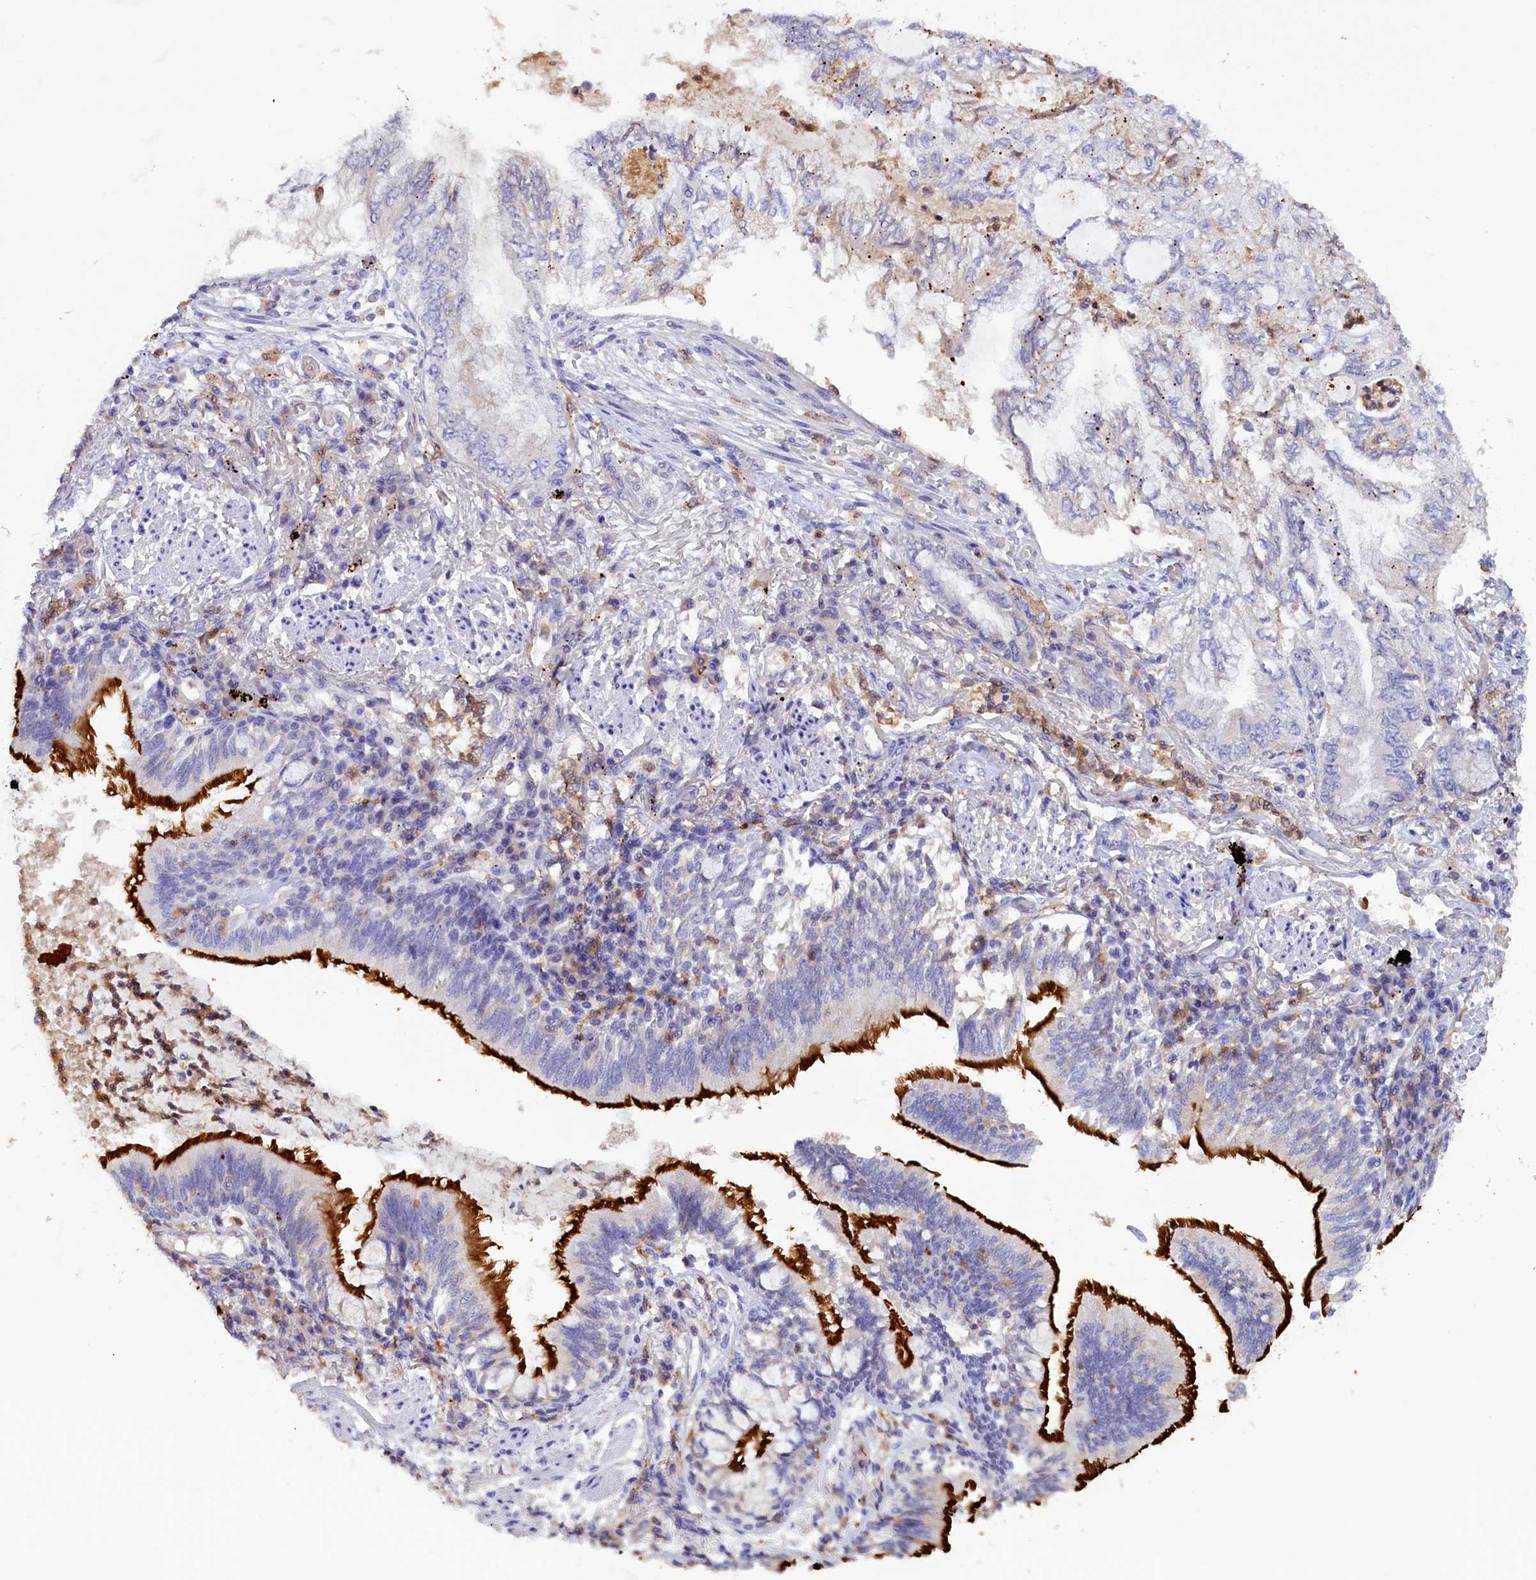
{"staining": {"intensity": "negative", "quantity": "none", "location": "none"}, "tissue": "lung cancer", "cell_type": "Tumor cells", "image_type": "cancer", "snomed": [{"axis": "morphology", "description": "Adenocarcinoma, NOS"}, {"axis": "topography", "description": "Lung"}], "caption": "Immunohistochemistry of human lung adenocarcinoma reveals no positivity in tumor cells.", "gene": "FAM149B1", "patient": {"sex": "female", "age": 70}}